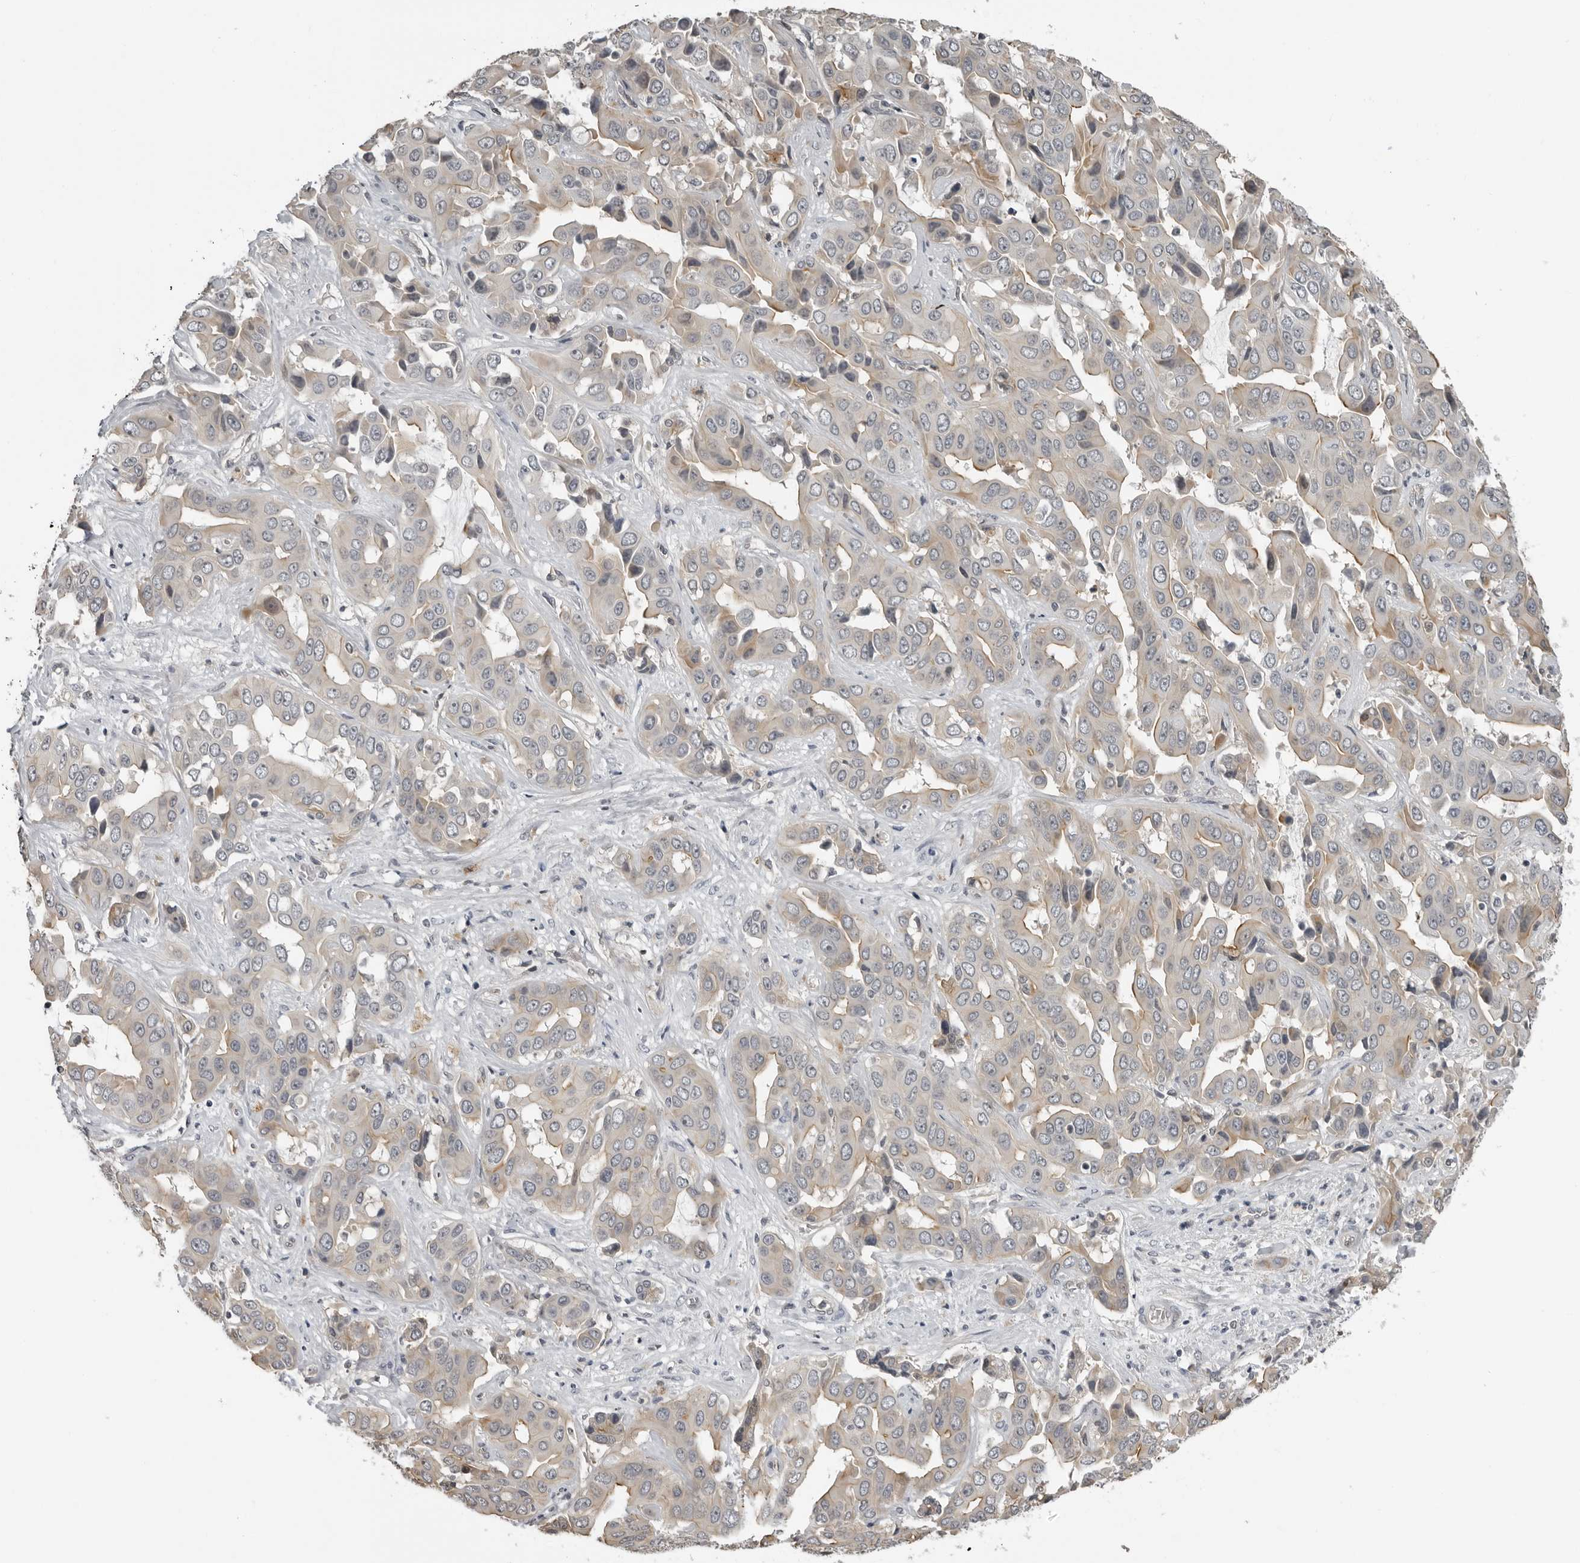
{"staining": {"intensity": "moderate", "quantity": "<25%", "location": "cytoplasmic/membranous"}, "tissue": "liver cancer", "cell_type": "Tumor cells", "image_type": "cancer", "snomed": [{"axis": "morphology", "description": "Cholangiocarcinoma"}, {"axis": "topography", "description": "Liver"}], "caption": "About <25% of tumor cells in liver cholangiocarcinoma demonstrate moderate cytoplasmic/membranous protein expression as visualized by brown immunohistochemical staining.", "gene": "PRRX2", "patient": {"sex": "female", "age": 52}}